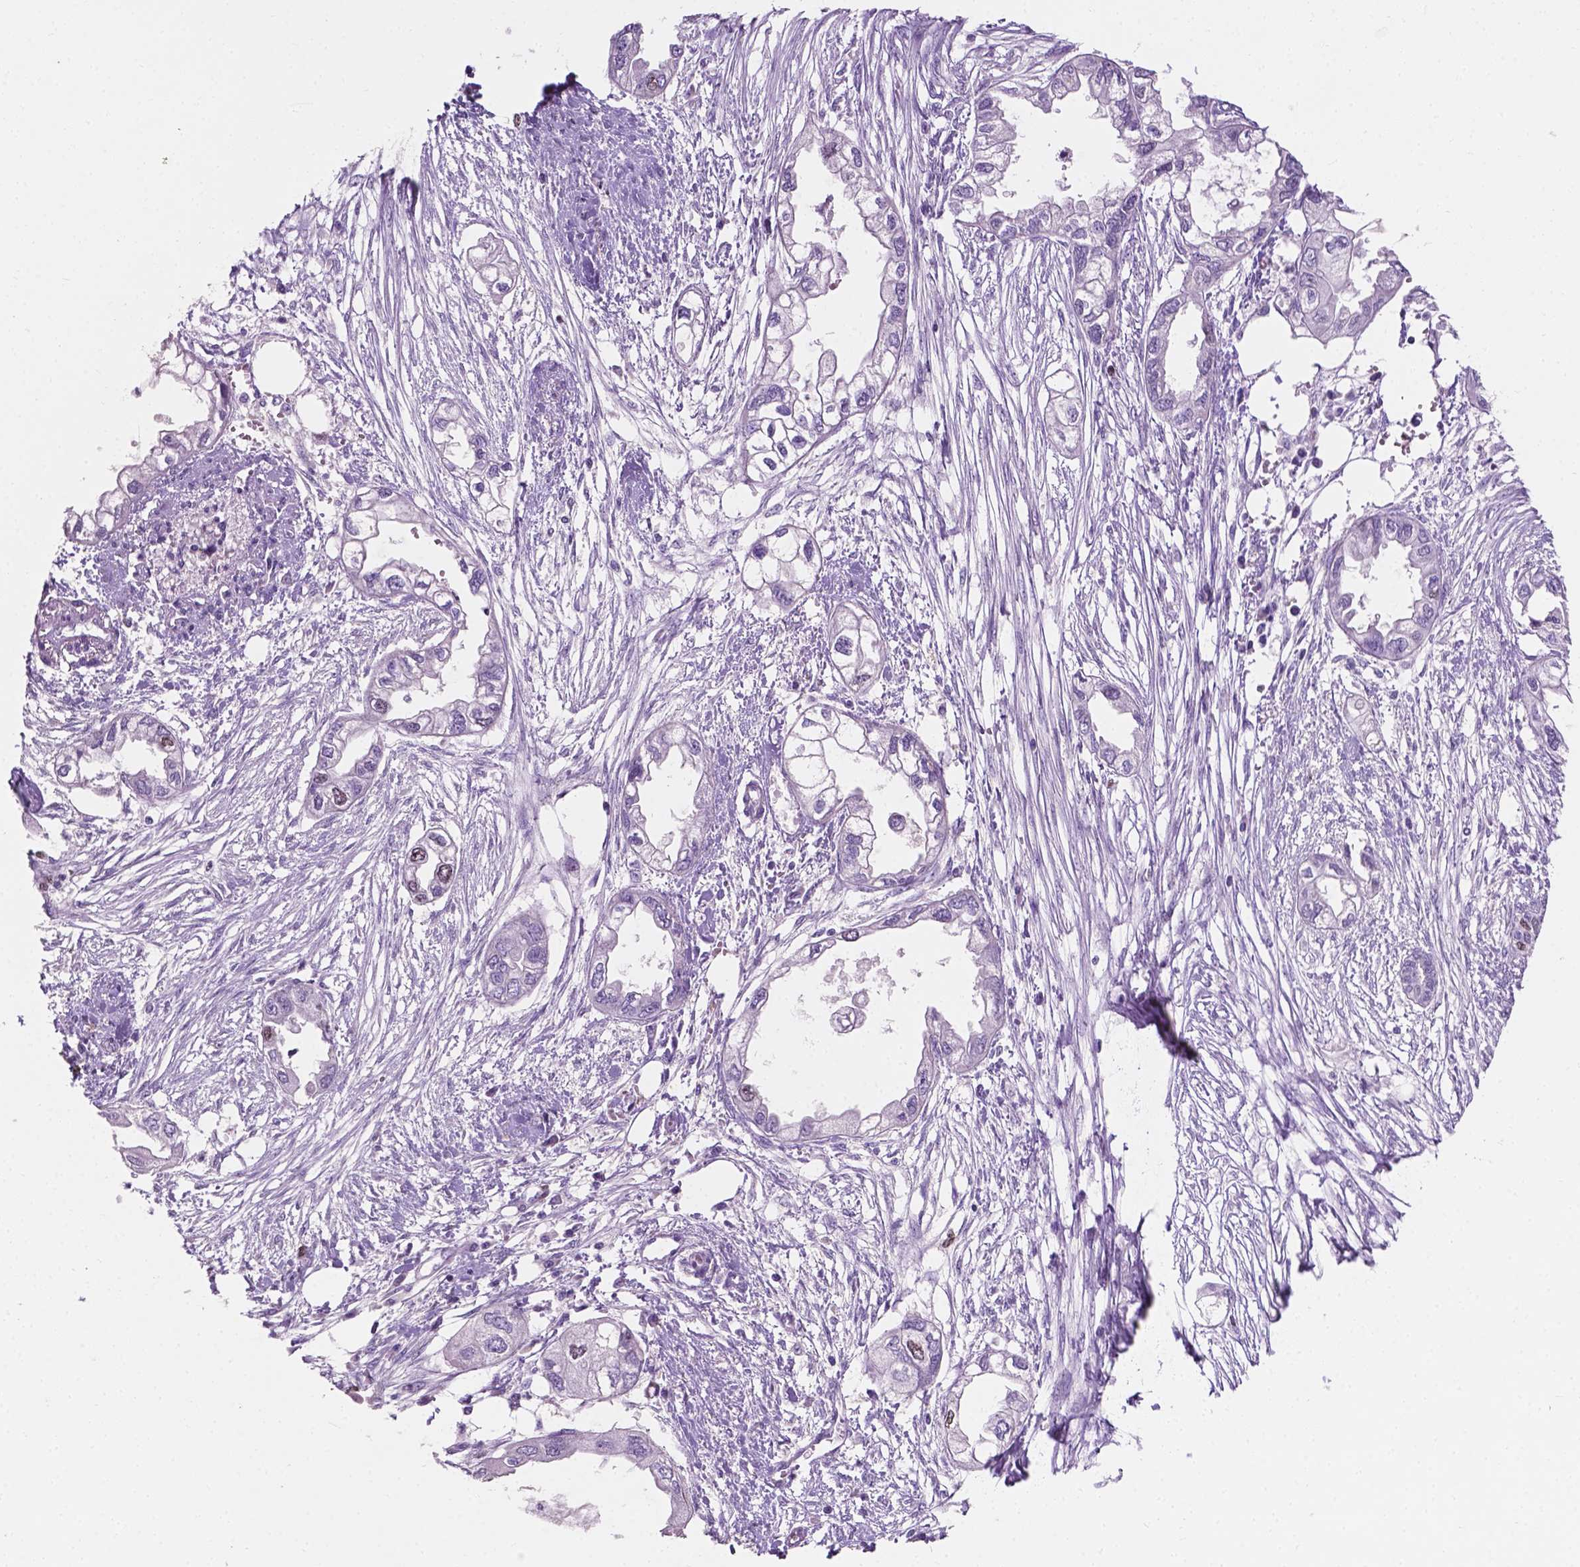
{"staining": {"intensity": "moderate", "quantity": "<25%", "location": "nuclear"}, "tissue": "endometrial cancer", "cell_type": "Tumor cells", "image_type": "cancer", "snomed": [{"axis": "morphology", "description": "Adenocarcinoma, NOS"}, {"axis": "morphology", "description": "Adenocarcinoma, metastatic, NOS"}, {"axis": "topography", "description": "Adipose tissue"}, {"axis": "topography", "description": "Endometrium"}], "caption": "DAB immunohistochemical staining of endometrial cancer (adenocarcinoma) demonstrates moderate nuclear protein positivity in approximately <25% of tumor cells. The protein is shown in brown color, while the nuclei are stained blue.", "gene": "SIAH2", "patient": {"sex": "female", "age": 67}}